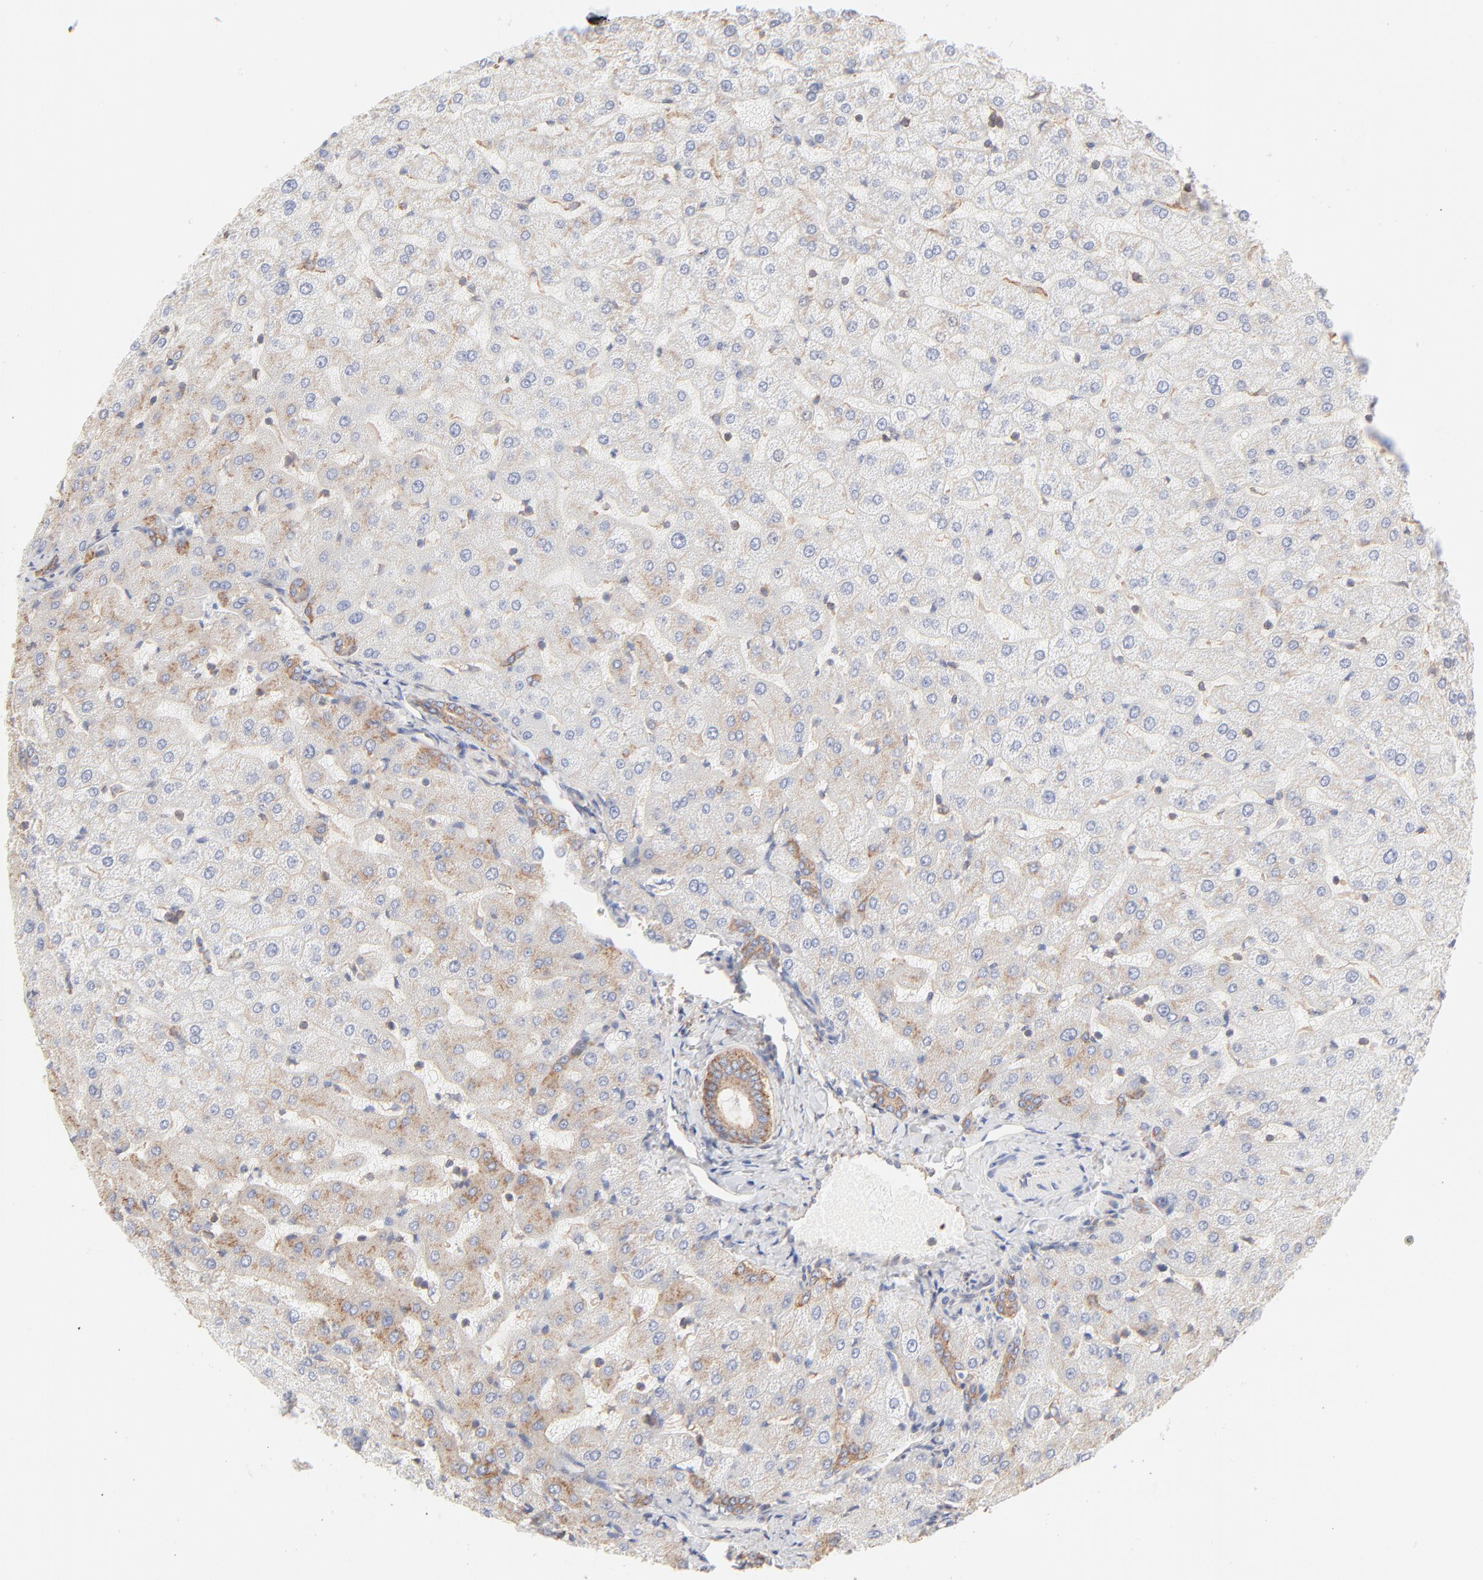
{"staining": {"intensity": "moderate", "quantity": ">75%", "location": "cytoplasmic/membranous"}, "tissue": "liver", "cell_type": "Cholangiocytes", "image_type": "normal", "snomed": [{"axis": "morphology", "description": "Normal tissue, NOS"}, {"axis": "morphology", "description": "Fibrosis, NOS"}, {"axis": "topography", "description": "Liver"}], "caption": "Brown immunohistochemical staining in normal human liver shows moderate cytoplasmic/membranous positivity in approximately >75% of cholangiocytes.", "gene": "CLTB", "patient": {"sex": "female", "age": 29}}